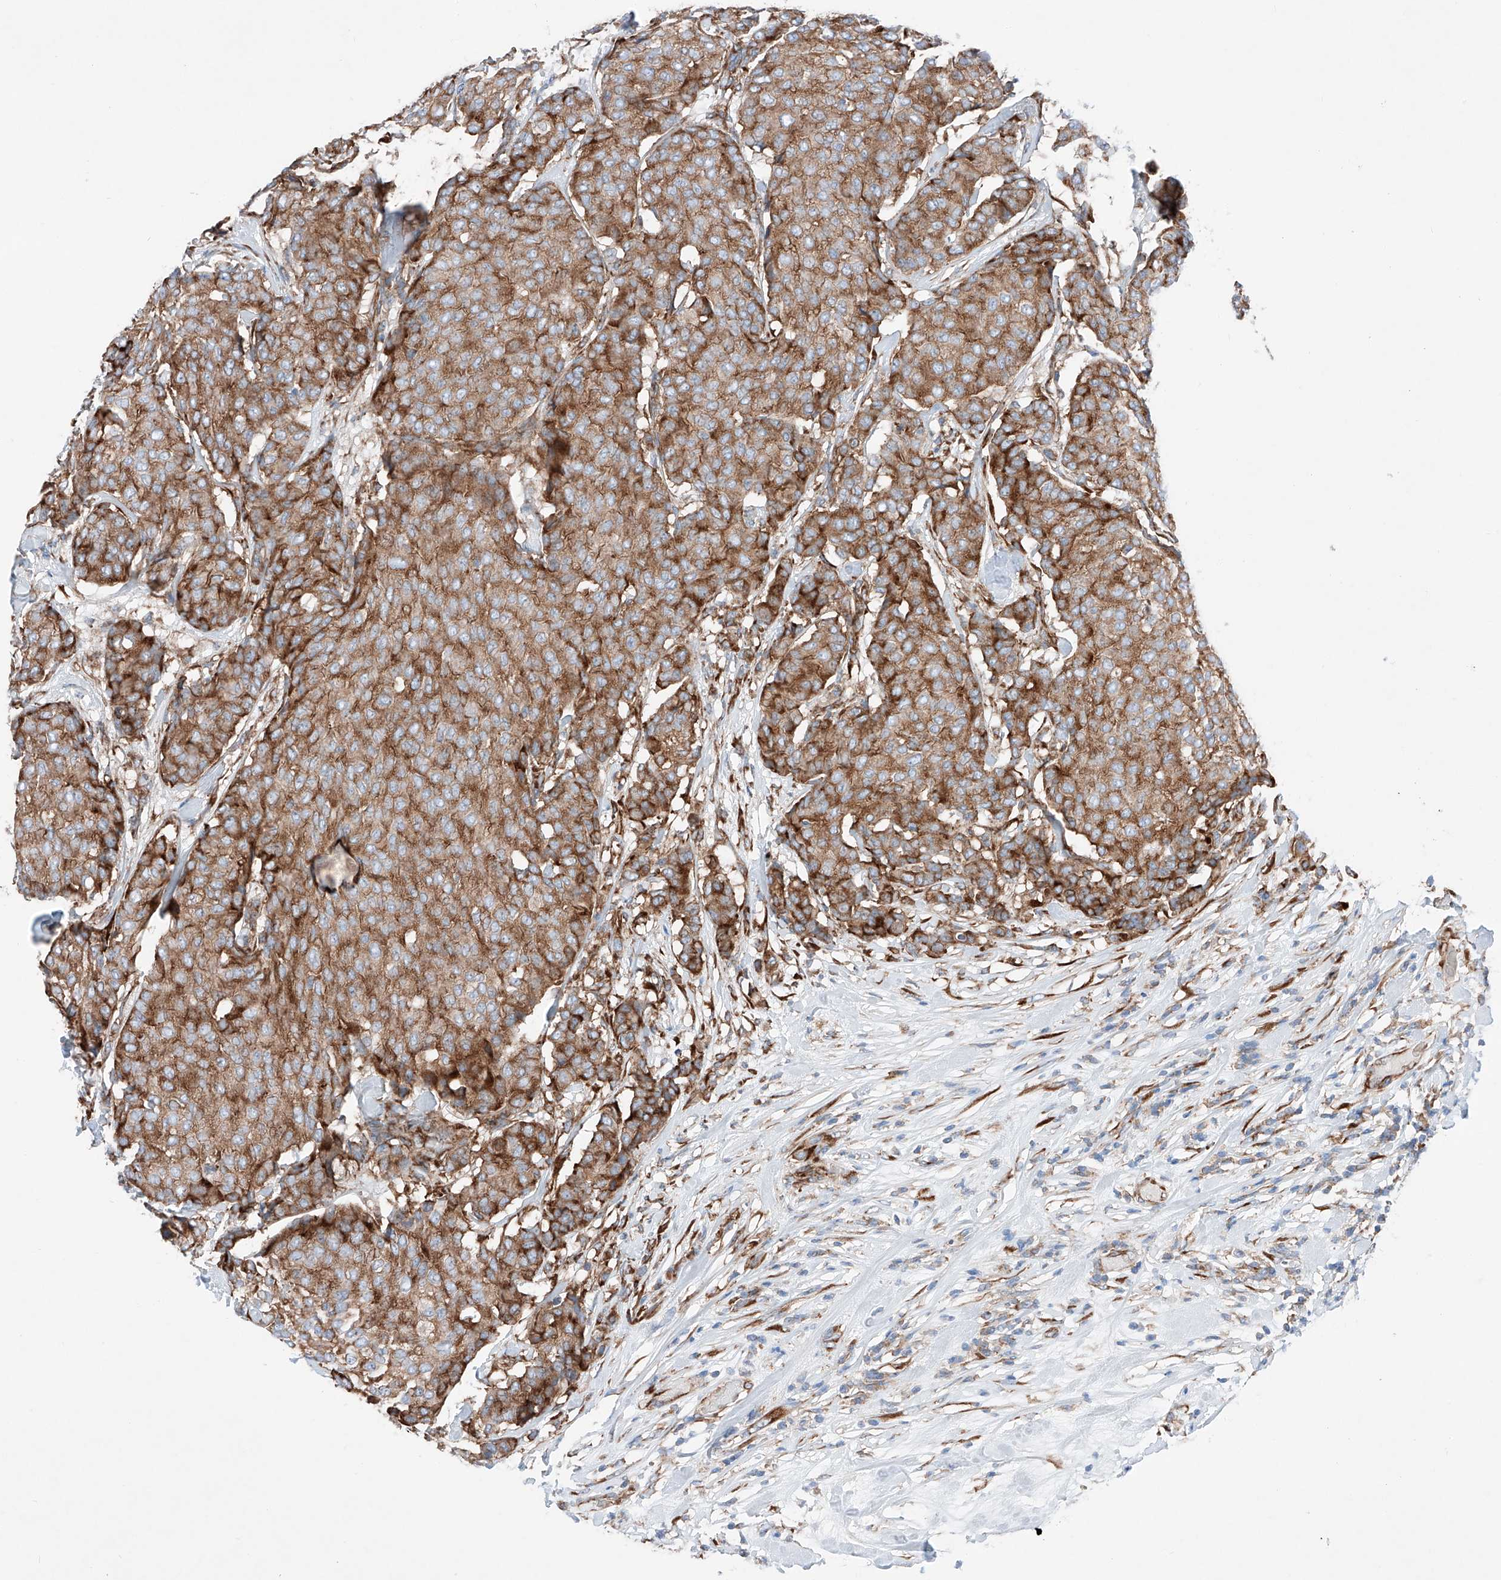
{"staining": {"intensity": "moderate", "quantity": ">75%", "location": "cytoplasmic/membranous"}, "tissue": "breast cancer", "cell_type": "Tumor cells", "image_type": "cancer", "snomed": [{"axis": "morphology", "description": "Duct carcinoma"}, {"axis": "topography", "description": "Breast"}], "caption": "Protein expression analysis of infiltrating ductal carcinoma (breast) displays moderate cytoplasmic/membranous positivity in approximately >75% of tumor cells. (Brightfield microscopy of DAB IHC at high magnification).", "gene": "CRELD1", "patient": {"sex": "female", "age": 75}}